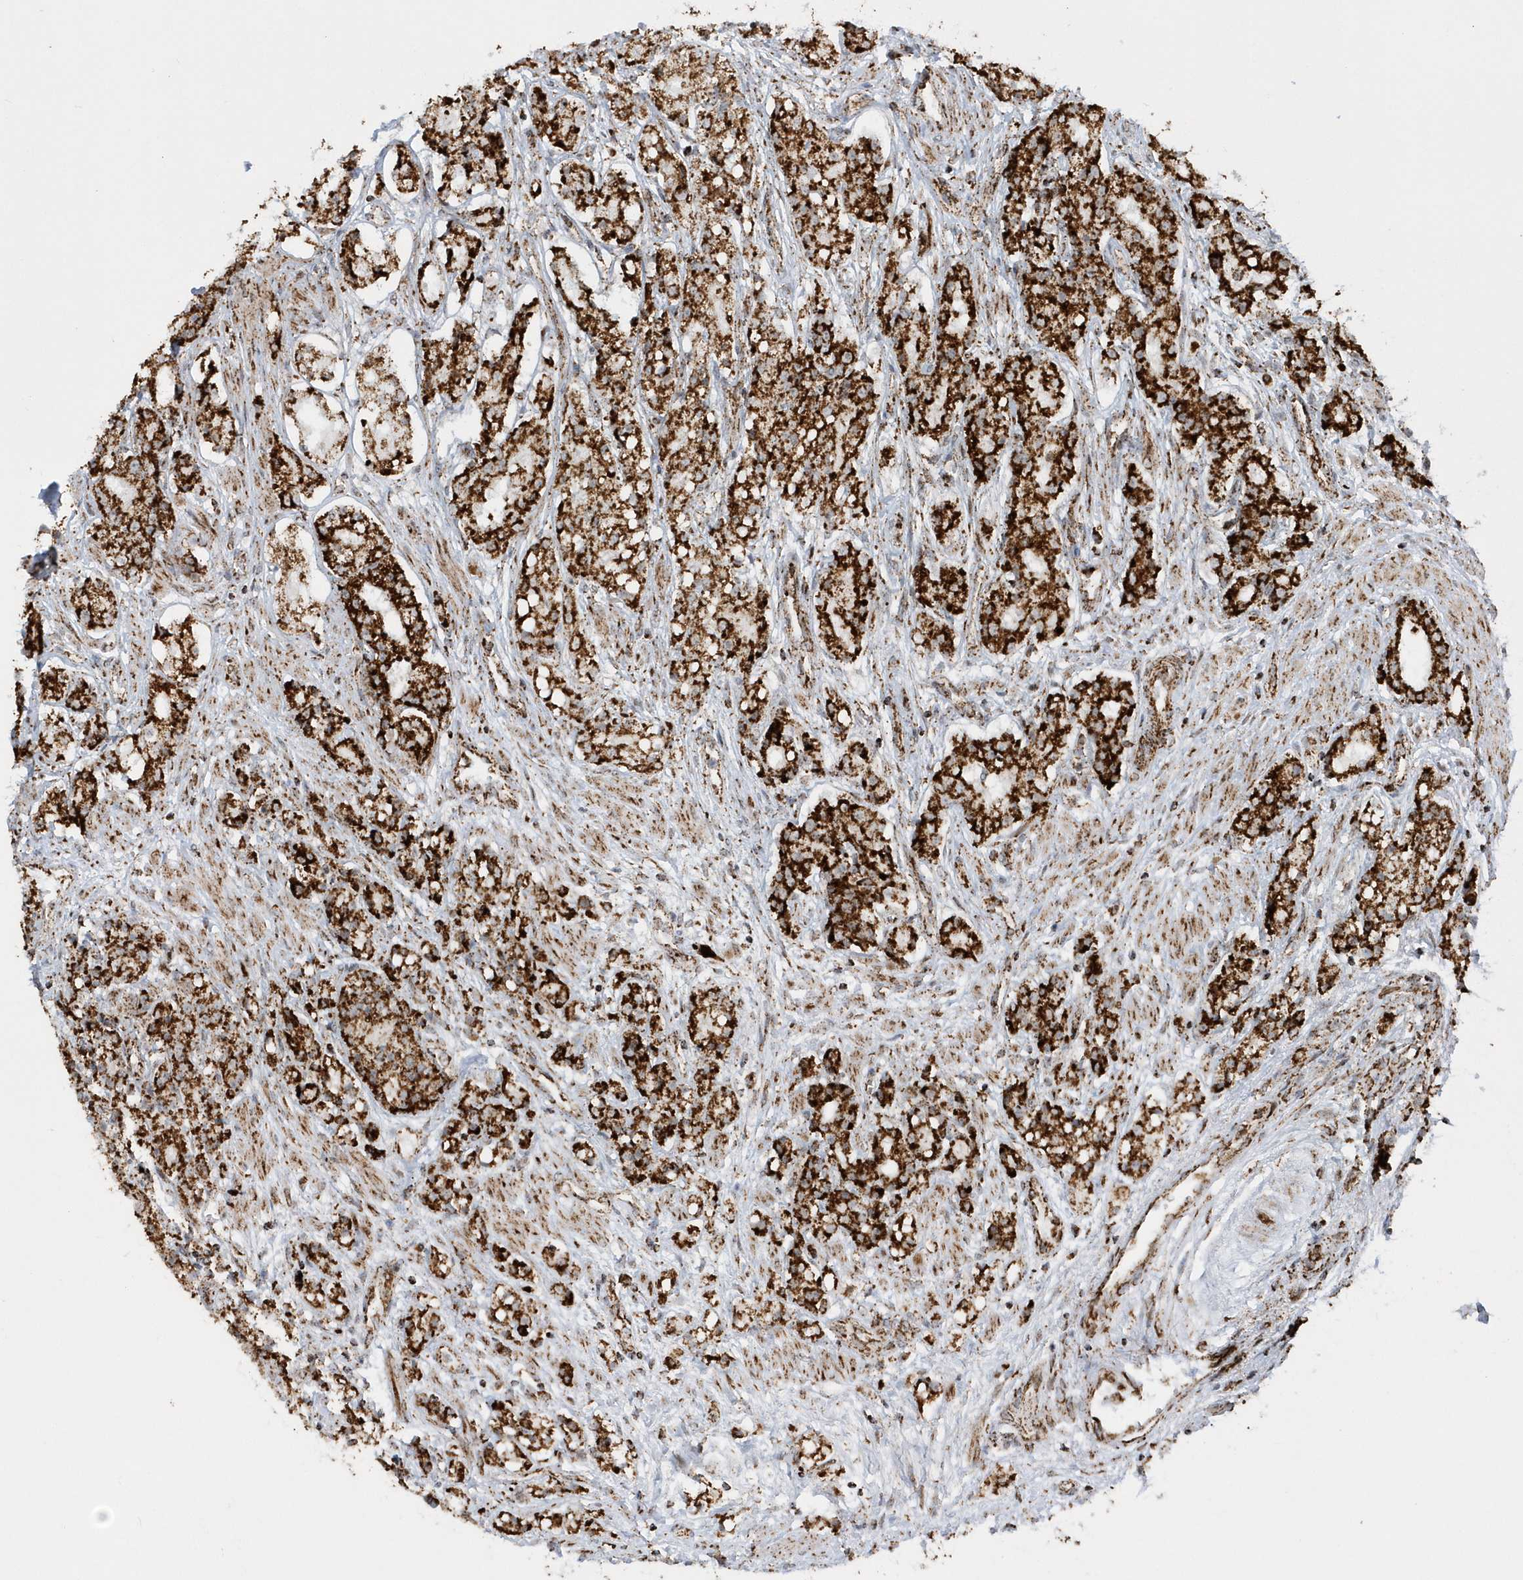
{"staining": {"intensity": "strong", "quantity": ">75%", "location": "cytoplasmic/membranous"}, "tissue": "prostate cancer", "cell_type": "Tumor cells", "image_type": "cancer", "snomed": [{"axis": "morphology", "description": "Adenocarcinoma, High grade"}, {"axis": "topography", "description": "Prostate"}], "caption": "Prostate high-grade adenocarcinoma stained with a brown dye displays strong cytoplasmic/membranous positive staining in about >75% of tumor cells.", "gene": "CRY2", "patient": {"sex": "male", "age": 60}}